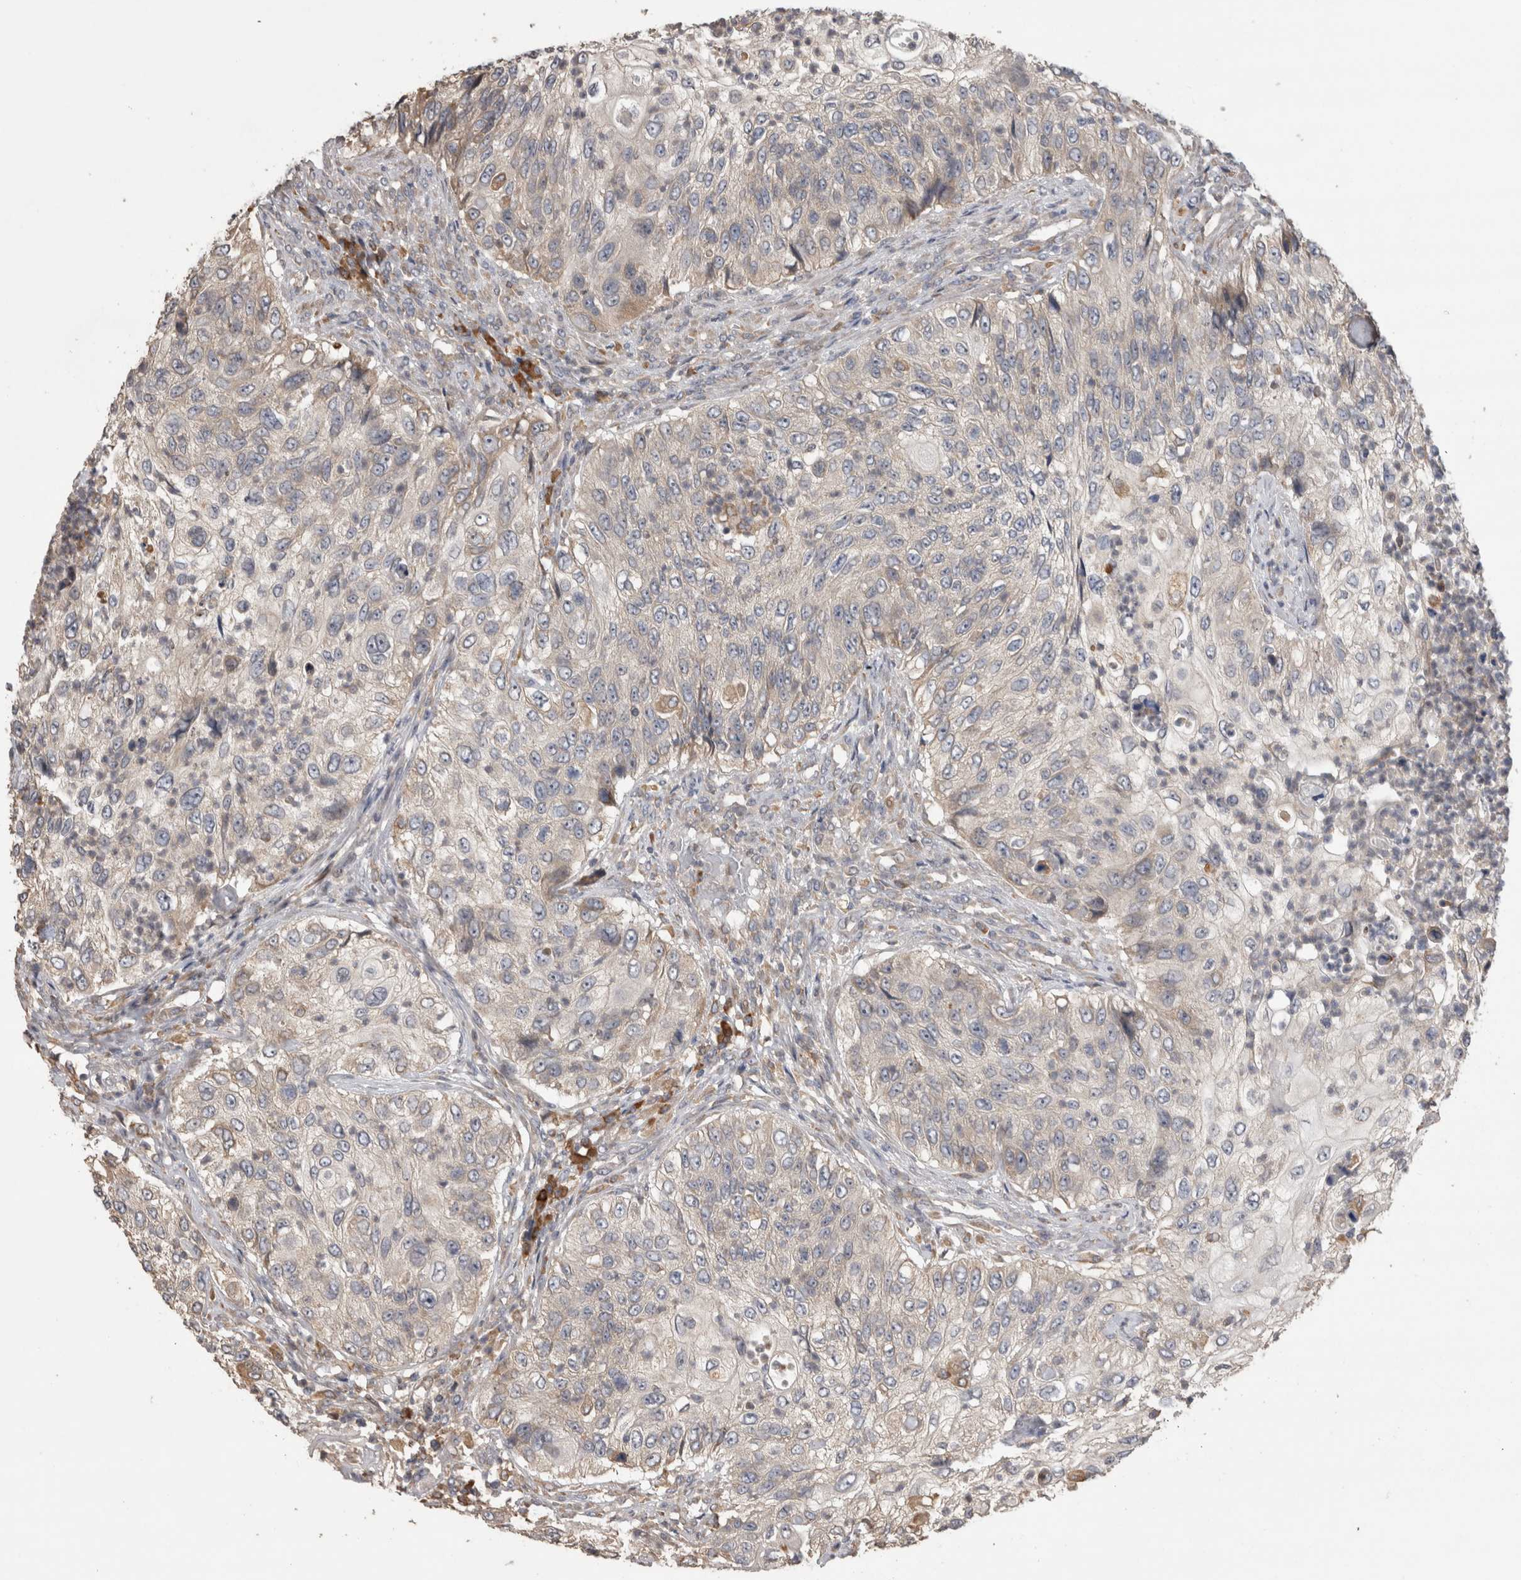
{"staining": {"intensity": "weak", "quantity": "<25%", "location": "cytoplasmic/membranous"}, "tissue": "urothelial cancer", "cell_type": "Tumor cells", "image_type": "cancer", "snomed": [{"axis": "morphology", "description": "Urothelial carcinoma, High grade"}, {"axis": "topography", "description": "Urinary bladder"}], "caption": "An IHC micrograph of urothelial cancer is shown. There is no staining in tumor cells of urothelial cancer.", "gene": "TBCE", "patient": {"sex": "female", "age": 60}}